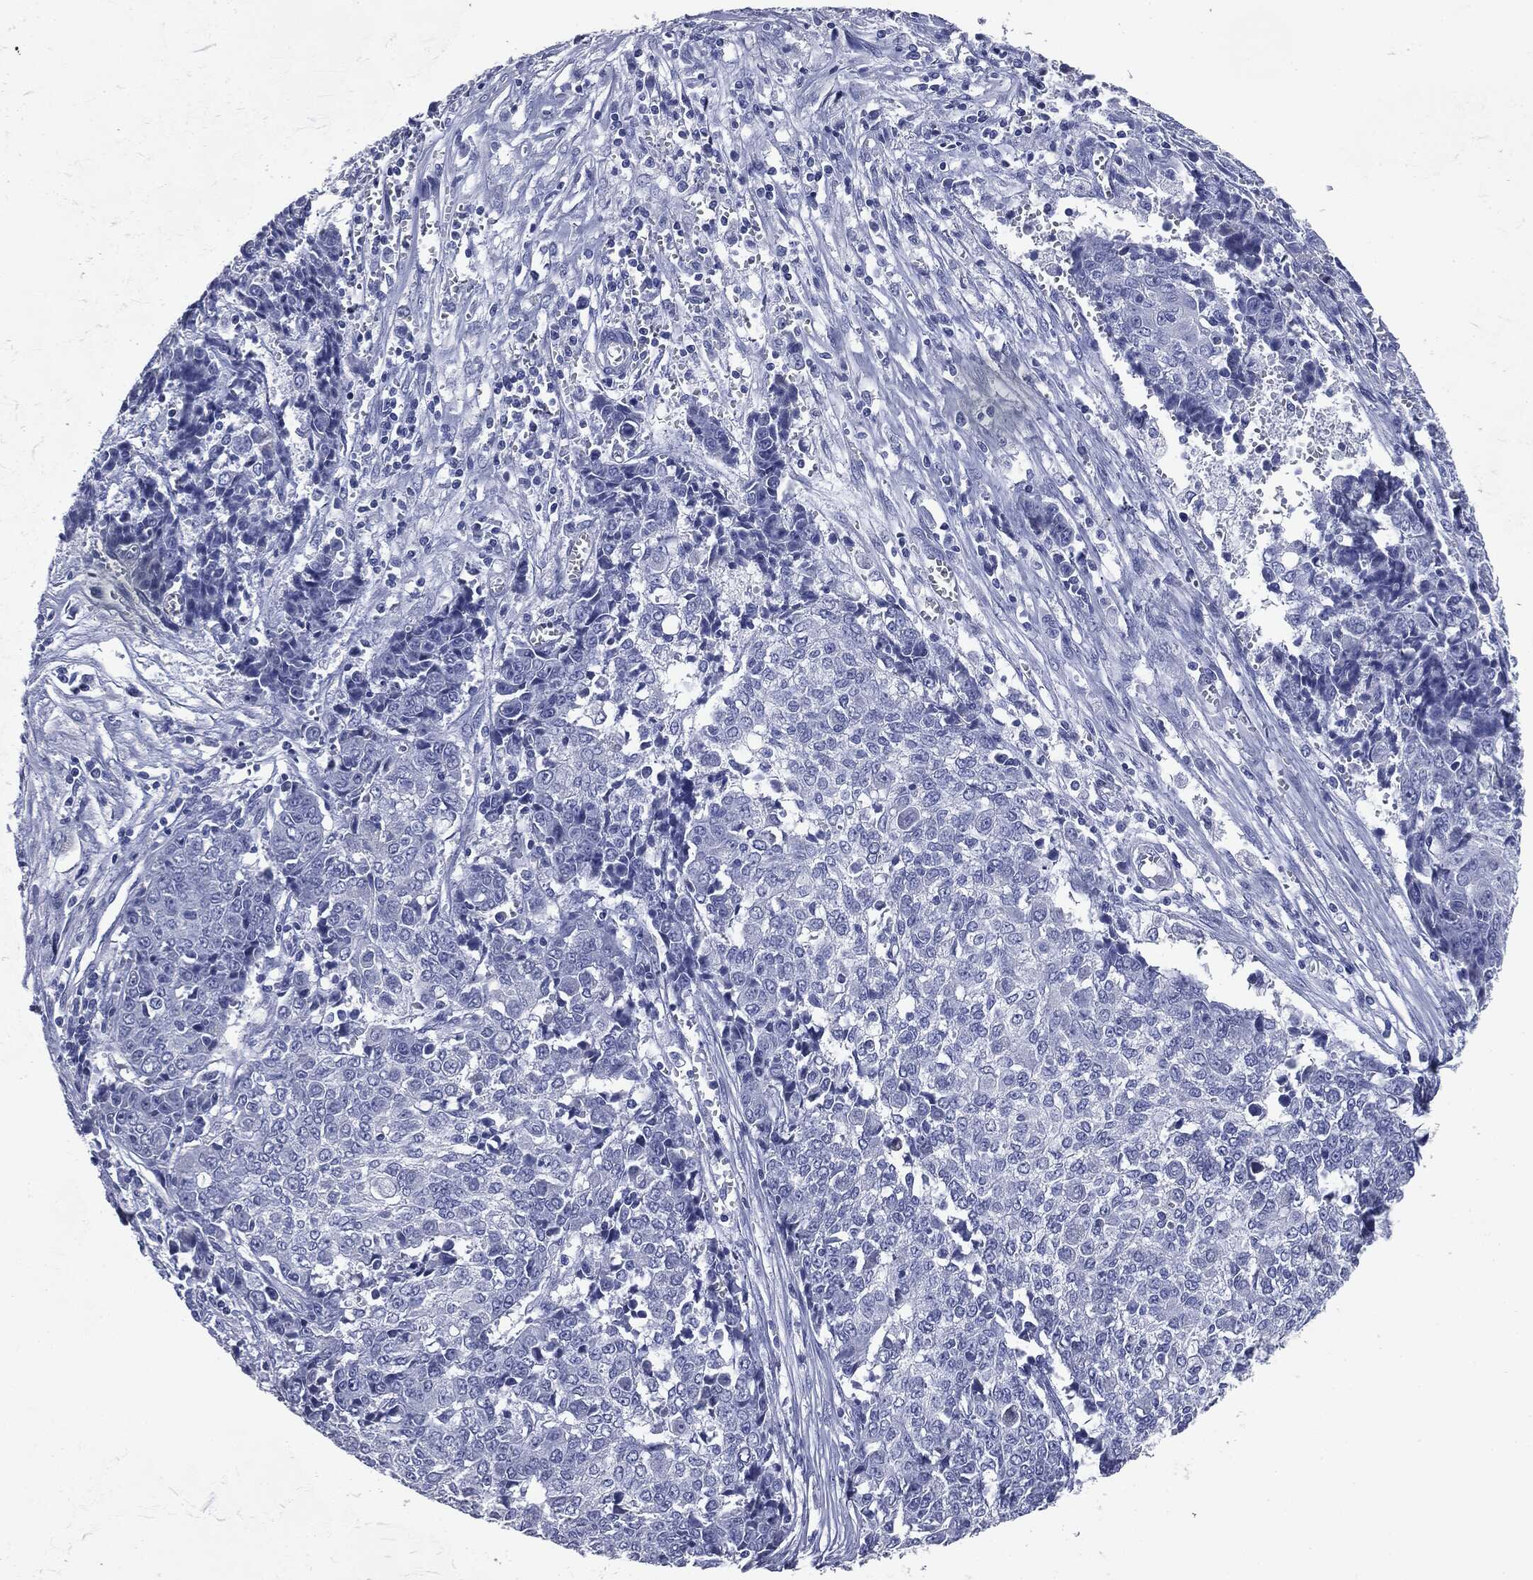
{"staining": {"intensity": "negative", "quantity": "none", "location": "none"}, "tissue": "ovarian cancer", "cell_type": "Tumor cells", "image_type": "cancer", "snomed": [{"axis": "morphology", "description": "Carcinoma, endometroid"}, {"axis": "topography", "description": "Ovary"}], "caption": "Protein analysis of endometroid carcinoma (ovarian) exhibits no significant staining in tumor cells.", "gene": "ATP2A1", "patient": {"sex": "female", "age": 42}}